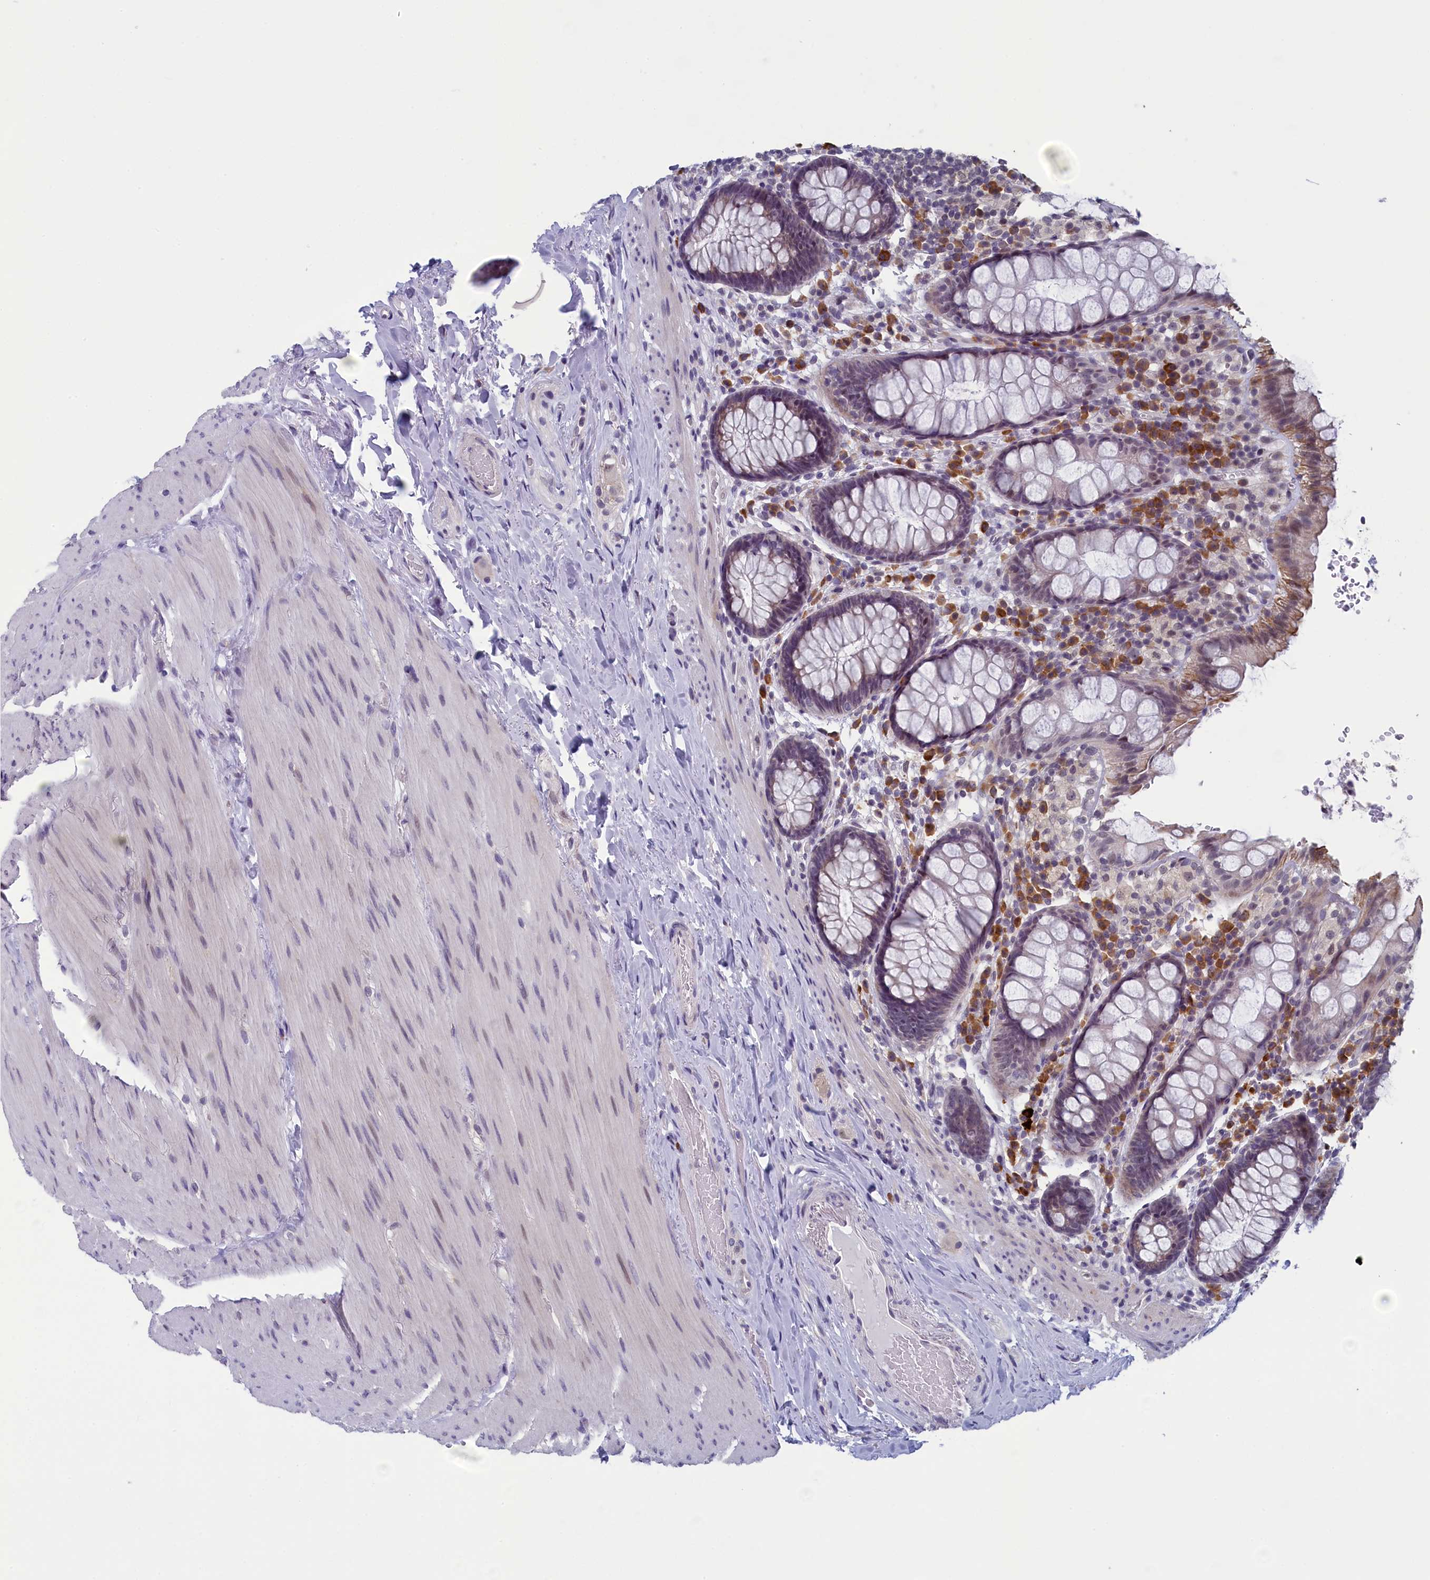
{"staining": {"intensity": "moderate", "quantity": "<25%", "location": "cytoplasmic/membranous,nuclear"}, "tissue": "rectum", "cell_type": "Glandular cells", "image_type": "normal", "snomed": [{"axis": "morphology", "description": "Normal tissue, NOS"}, {"axis": "topography", "description": "Rectum"}], "caption": "About <25% of glandular cells in normal human rectum reveal moderate cytoplasmic/membranous,nuclear protein staining as visualized by brown immunohistochemical staining.", "gene": "CNEP1R1", "patient": {"sex": "male", "age": 83}}